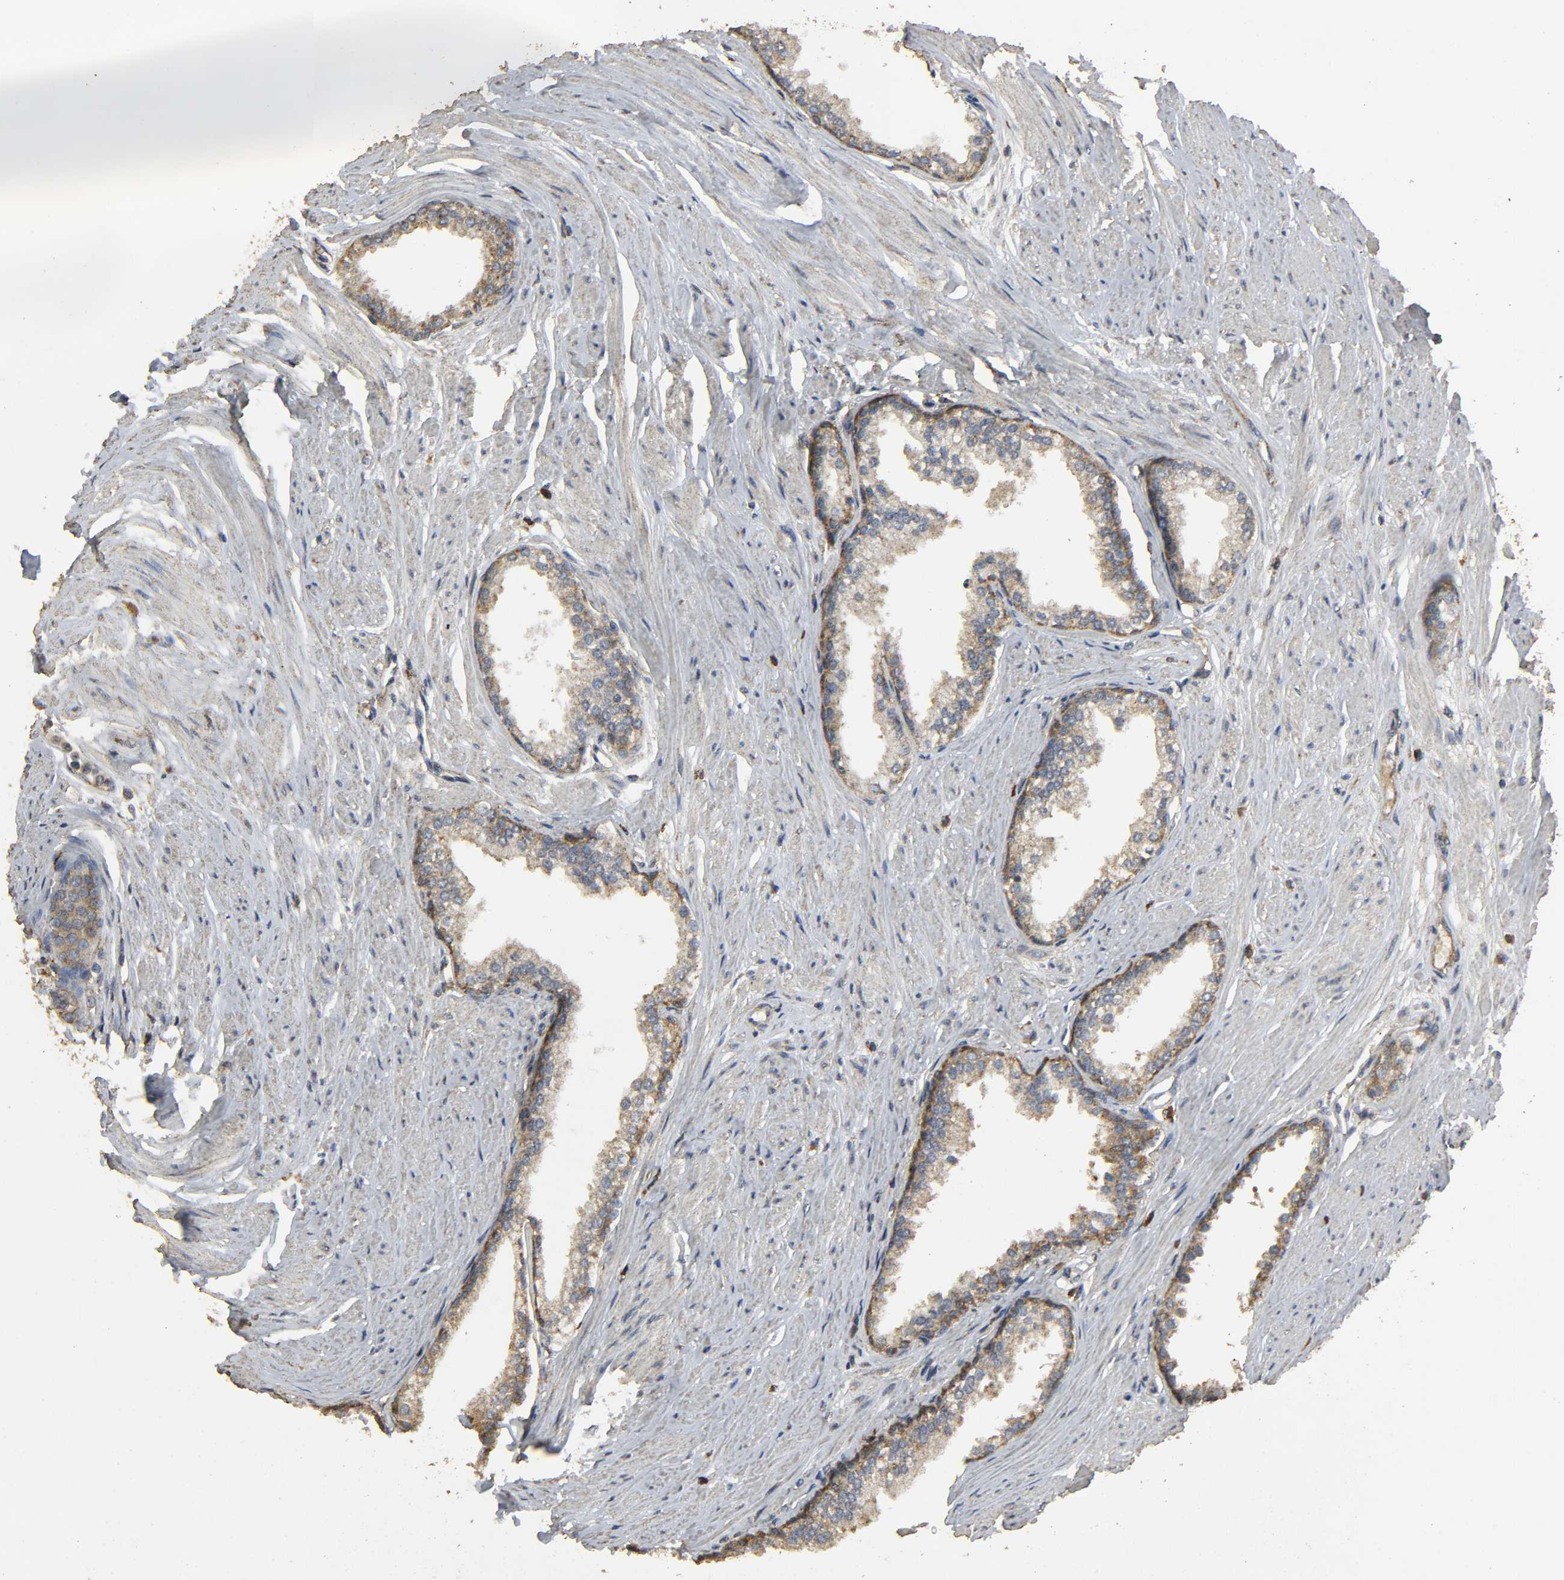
{"staining": {"intensity": "moderate", "quantity": ">75%", "location": "cytoplasmic/membranous"}, "tissue": "prostate", "cell_type": "Glandular cells", "image_type": "normal", "snomed": [{"axis": "morphology", "description": "Normal tissue, NOS"}, {"axis": "topography", "description": "Prostate"}], "caption": "Immunohistochemistry of unremarkable human prostate reveals medium levels of moderate cytoplasmic/membranous positivity in about >75% of glandular cells. Using DAB (brown) and hematoxylin (blue) stains, captured at high magnification using brightfield microscopy.", "gene": "DDX6", "patient": {"sex": "male", "age": 64}}